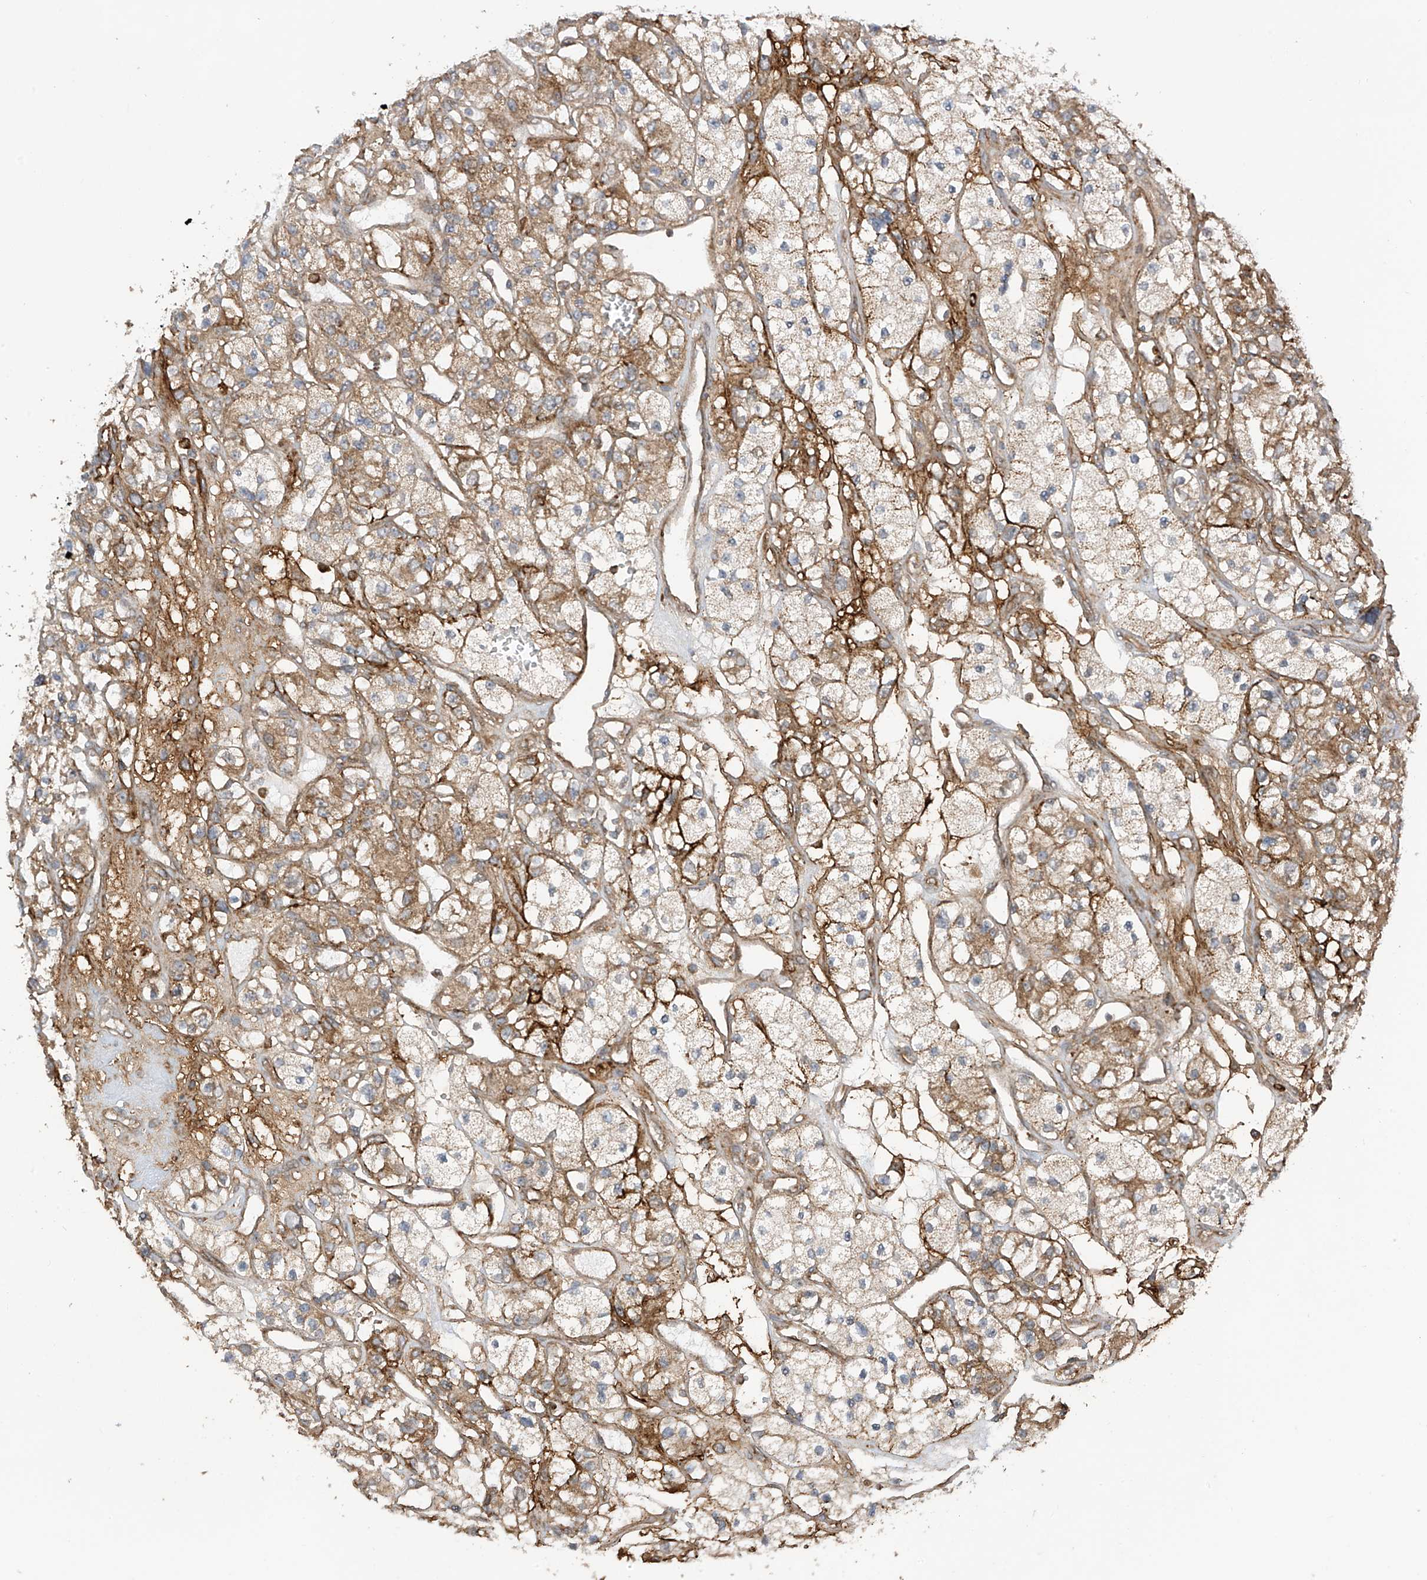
{"staining": {"intensity": "moderate", "quantity": ">75%", "location": "cytoplasmic/membranous"}, "tissue": "renal cancer", "cell_type": "Tumor cells", "image_type": "cancer", "snomed": [{"axis": "morphology", "description": "Adenocarcinoma, NOS"}, {"axis": "topography", "description": "Kidney"}], "caption": "Adenocarcinoma (renal) stained with a brown dye exhibits moderate cytoplasmic/membranous positive expression in approximately >75% of tumor cells.", "gene": "REPS1", "patient": {"sex": "female", "age": 57}}